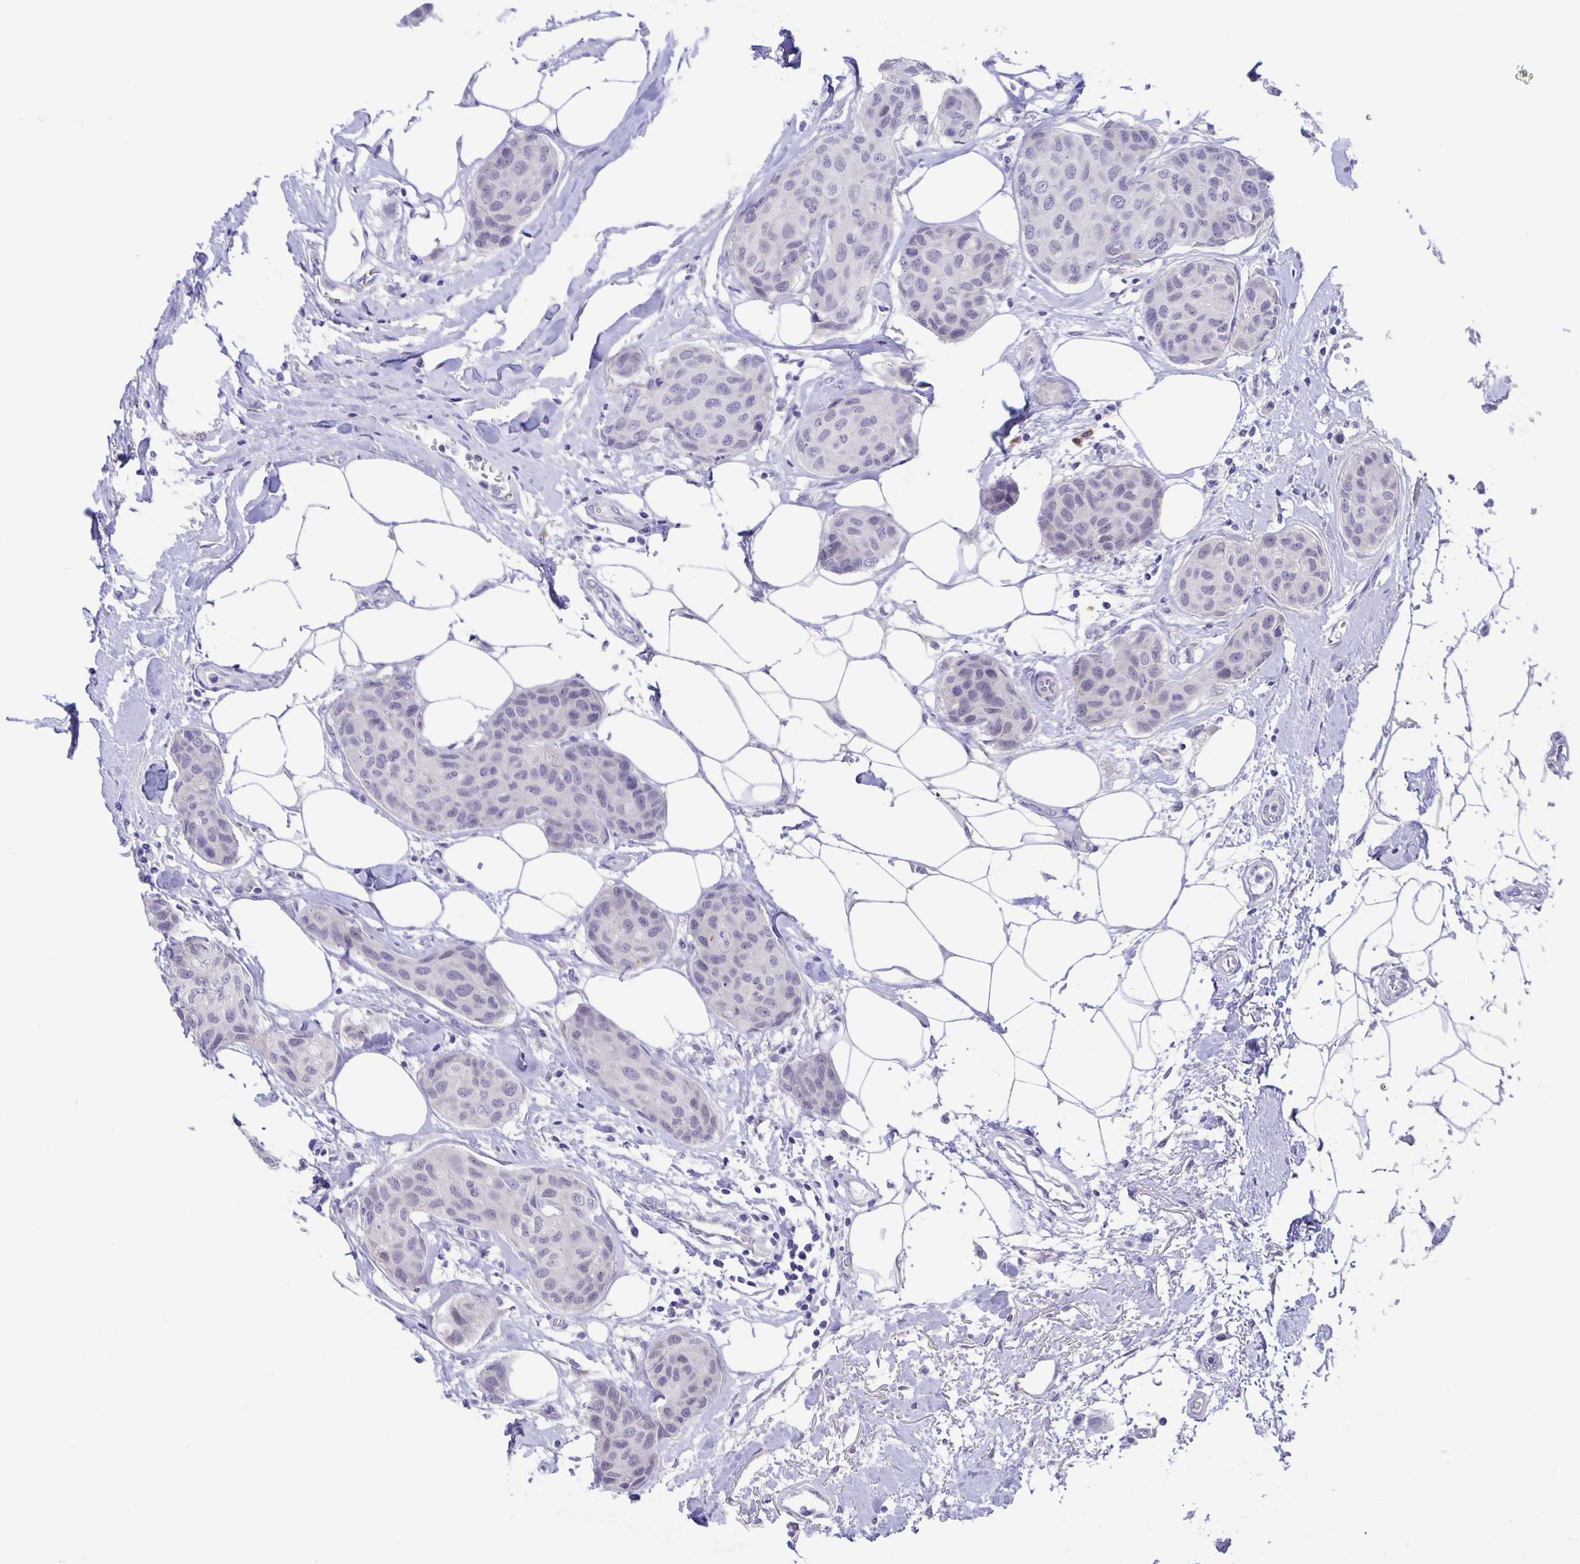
{"staining": {"intensity": "negative", "quantity": "none", "location": "none"}, "tissue": "breast cancer", "cell_type": "Tumor cells", "image_type": "cancer", "snomed": [{"axis": "morphology", "description": "Duct carcinoma"}, {"axis": "topography", "description": "Breast"}], "caption": "Immunohistochemistry of breast cancer demonstrates no positivity in tumor cells. (DAB immunohistochemistry (IHC), high magnification).", "gene": "ERMN", "patient": {"sex": "female", "age": 80}}